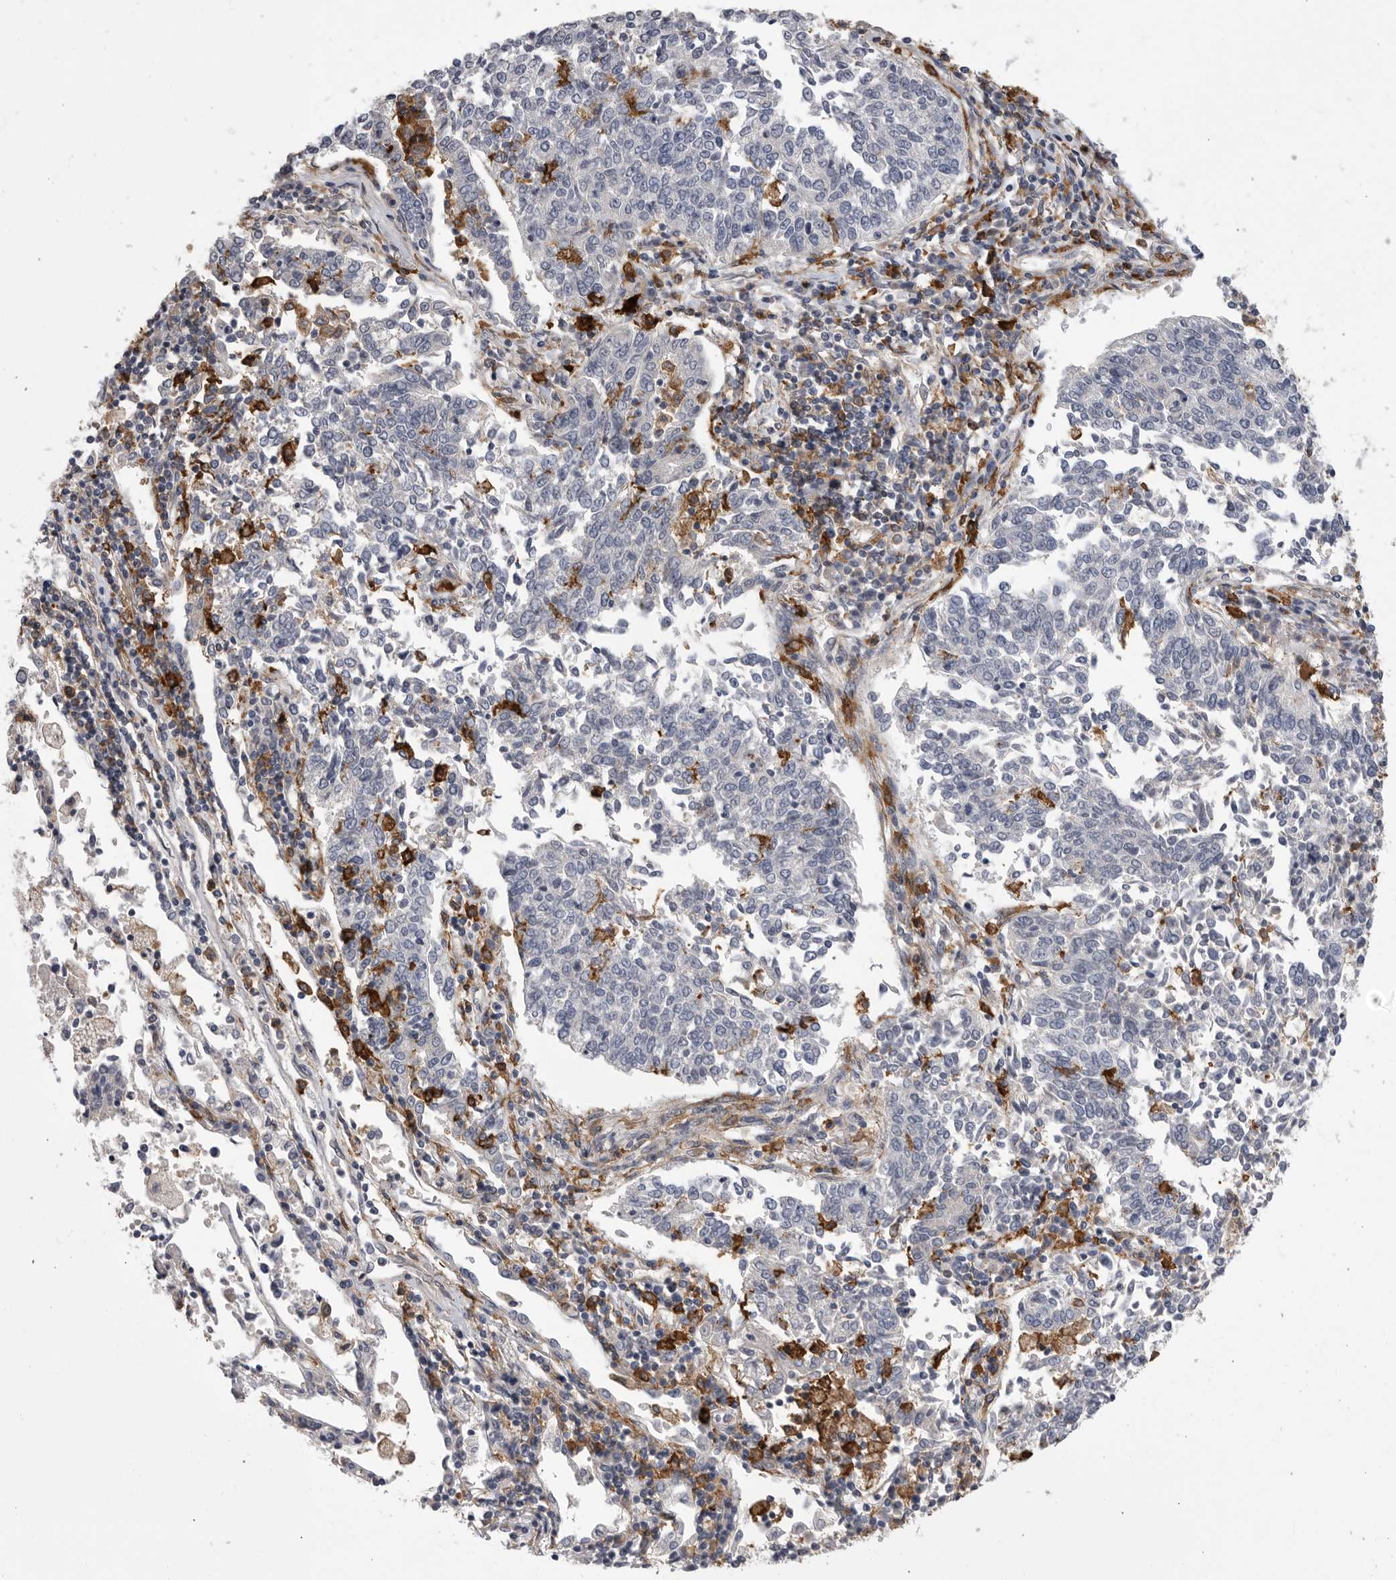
{"staining": {"intensity": "negative", "quantity": "none", "location": "none"}, "tissue": "lung cancer", "cell_type": "Tumor cells", "image_type": "cancer", "snomed": [{"axis": "morphology", "description": "Normal tissue, NOS"}, {"axis": "morphology", "description": "Squamous cell carcinoma, NOS"}, {"axis": "topography", "description": "Cartilage tissue"}, {"axis": "topography", "description": "Lung"}, {"axis": "topography", "description": "Peripheral nerve tissue"}], "caption": "The histopathology image demonstrates no staining of tumor cells in lung cancer (squamous cell carcinoma). (DAB IHC with hematoxylin counter stain).", "gene": "SIGLEC10", "patient": {"sex": "female", "age": 49}}